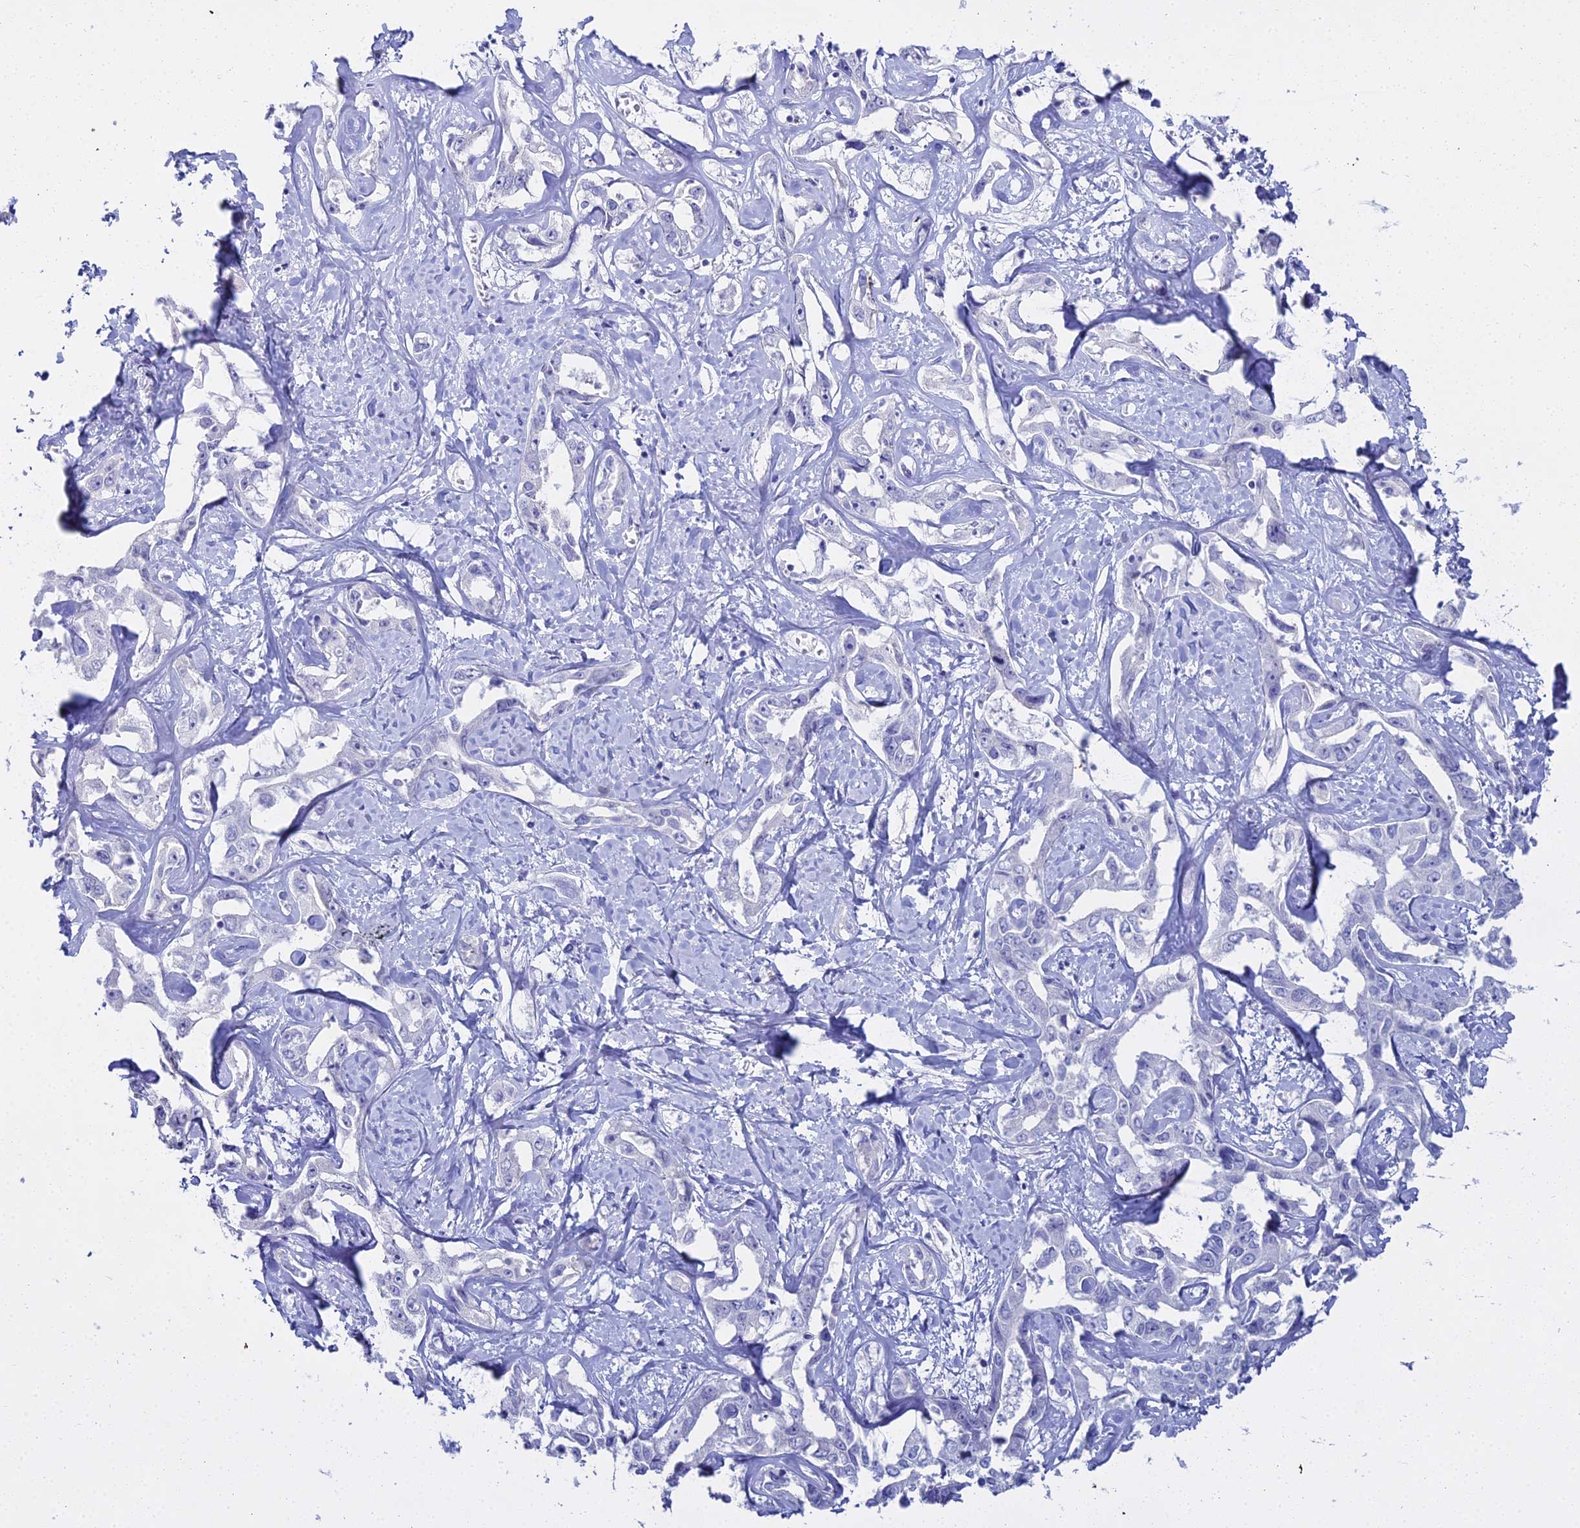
{"staining": {"intensity": "negative", "quantity": "none", "location": "none"}, "tissue": "liver cancer", "cell_type": "Tumor cells", "image_type": "cancer", "snomed": [{"axis": "morphology", "description": "Cholangiocarcinoma"}, {"axis": "topography", "description": "Liver"}], "caption": "IHC of liver cholangiocarcinoma reveals no staining in tumor cells. The staining is performed using DAB brown chromogen with nuclei counter-stained in using hematoxylin.", "gene": "S100A7", "patient": {"sex": "male", "age": 59}}